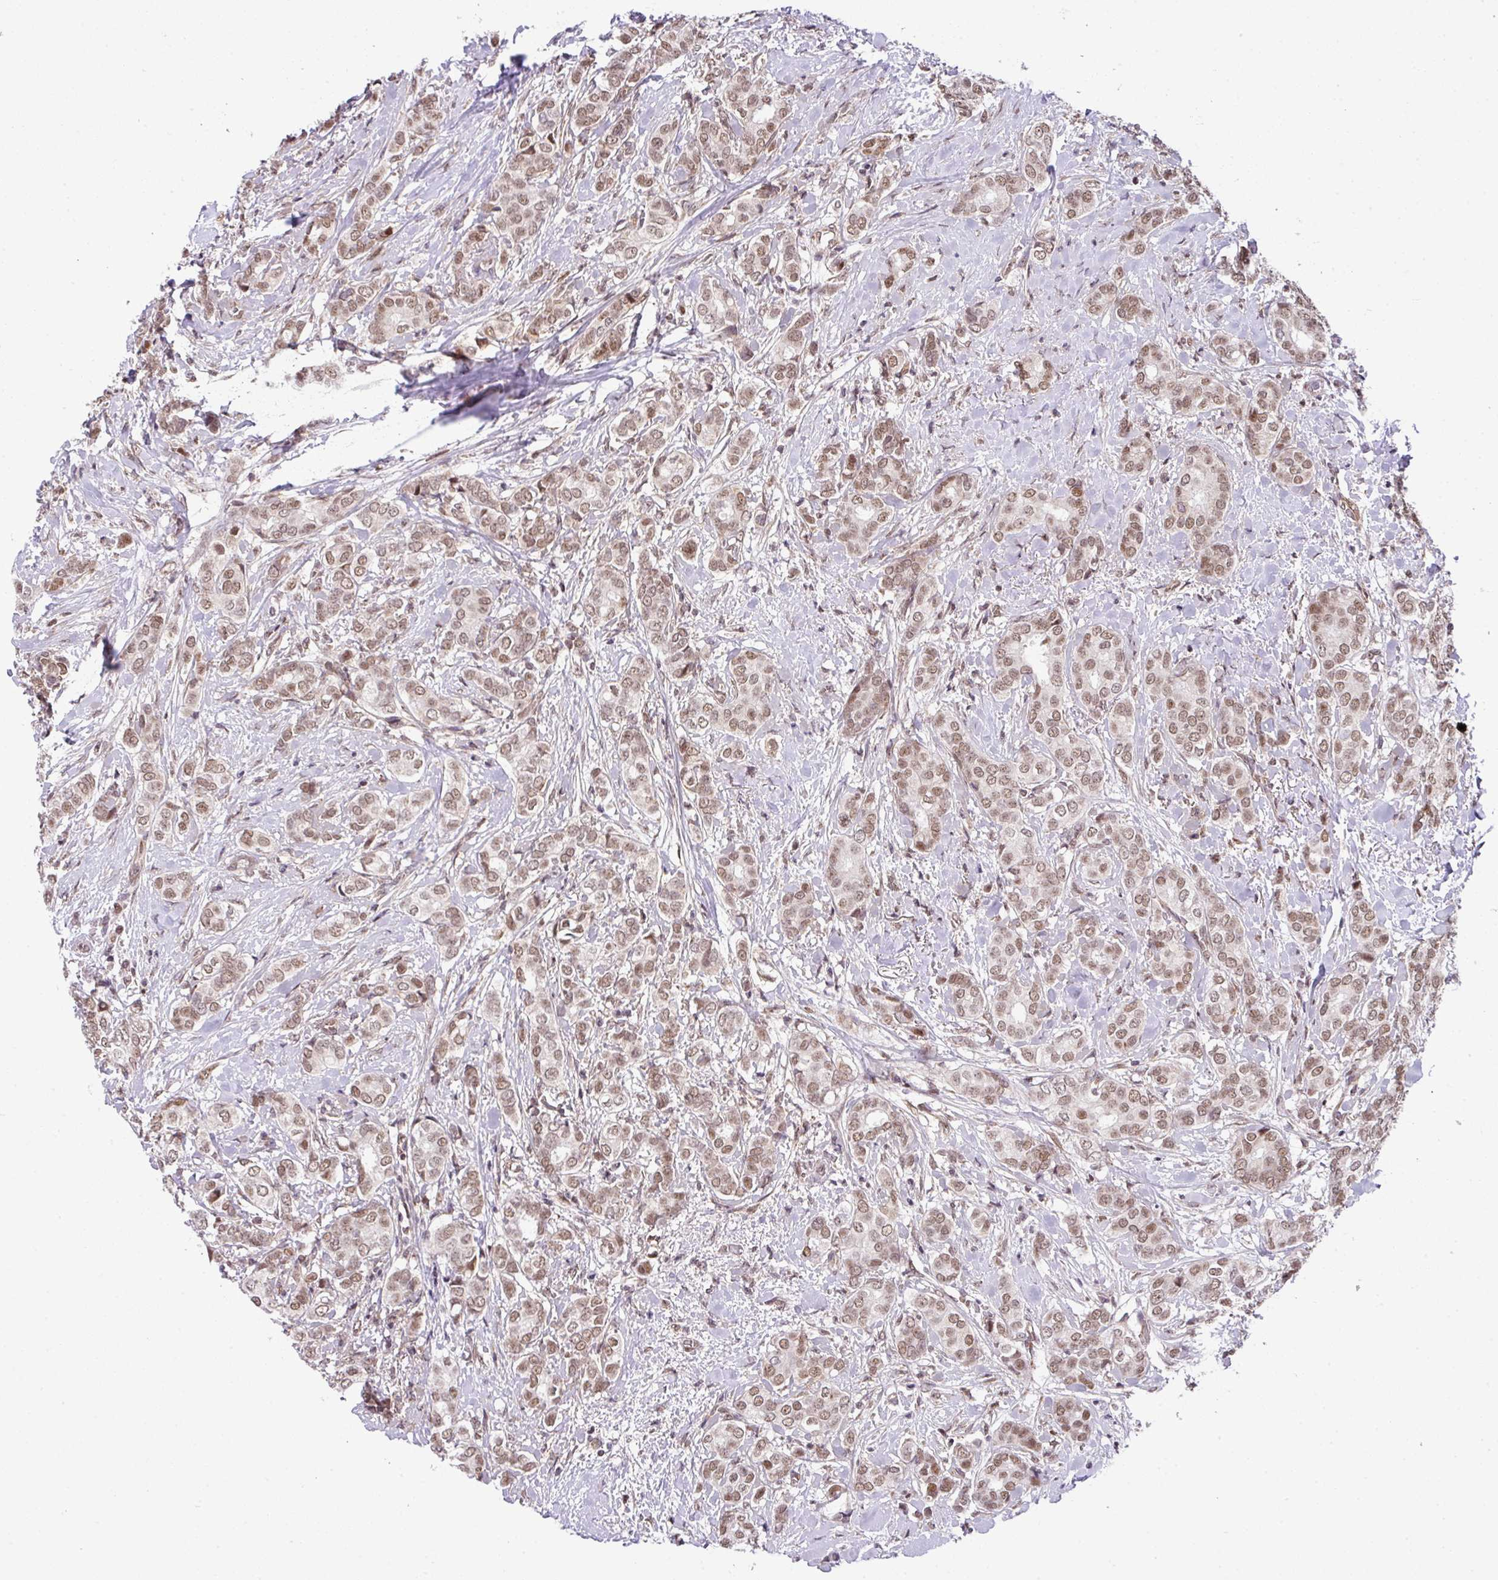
{"staining": {"intensity": "moderate", "quantity": ">75%", "location": "nuclear"}, "tissue": "breast cancer", "cell_type": "Tumor cells", "image_type": "cancer", "snomed": [{"axis": "morphology", "description": "Duct carcinoma"}, {"axis": "topography", "description": "Breast"}], "caption": "Moderate nuclear expression is appreciated in about >75% of tumor cells in intraductal carcinoma (breast).", "gene": "PLK1", "patient": {"sex": "female", "age": 73}}